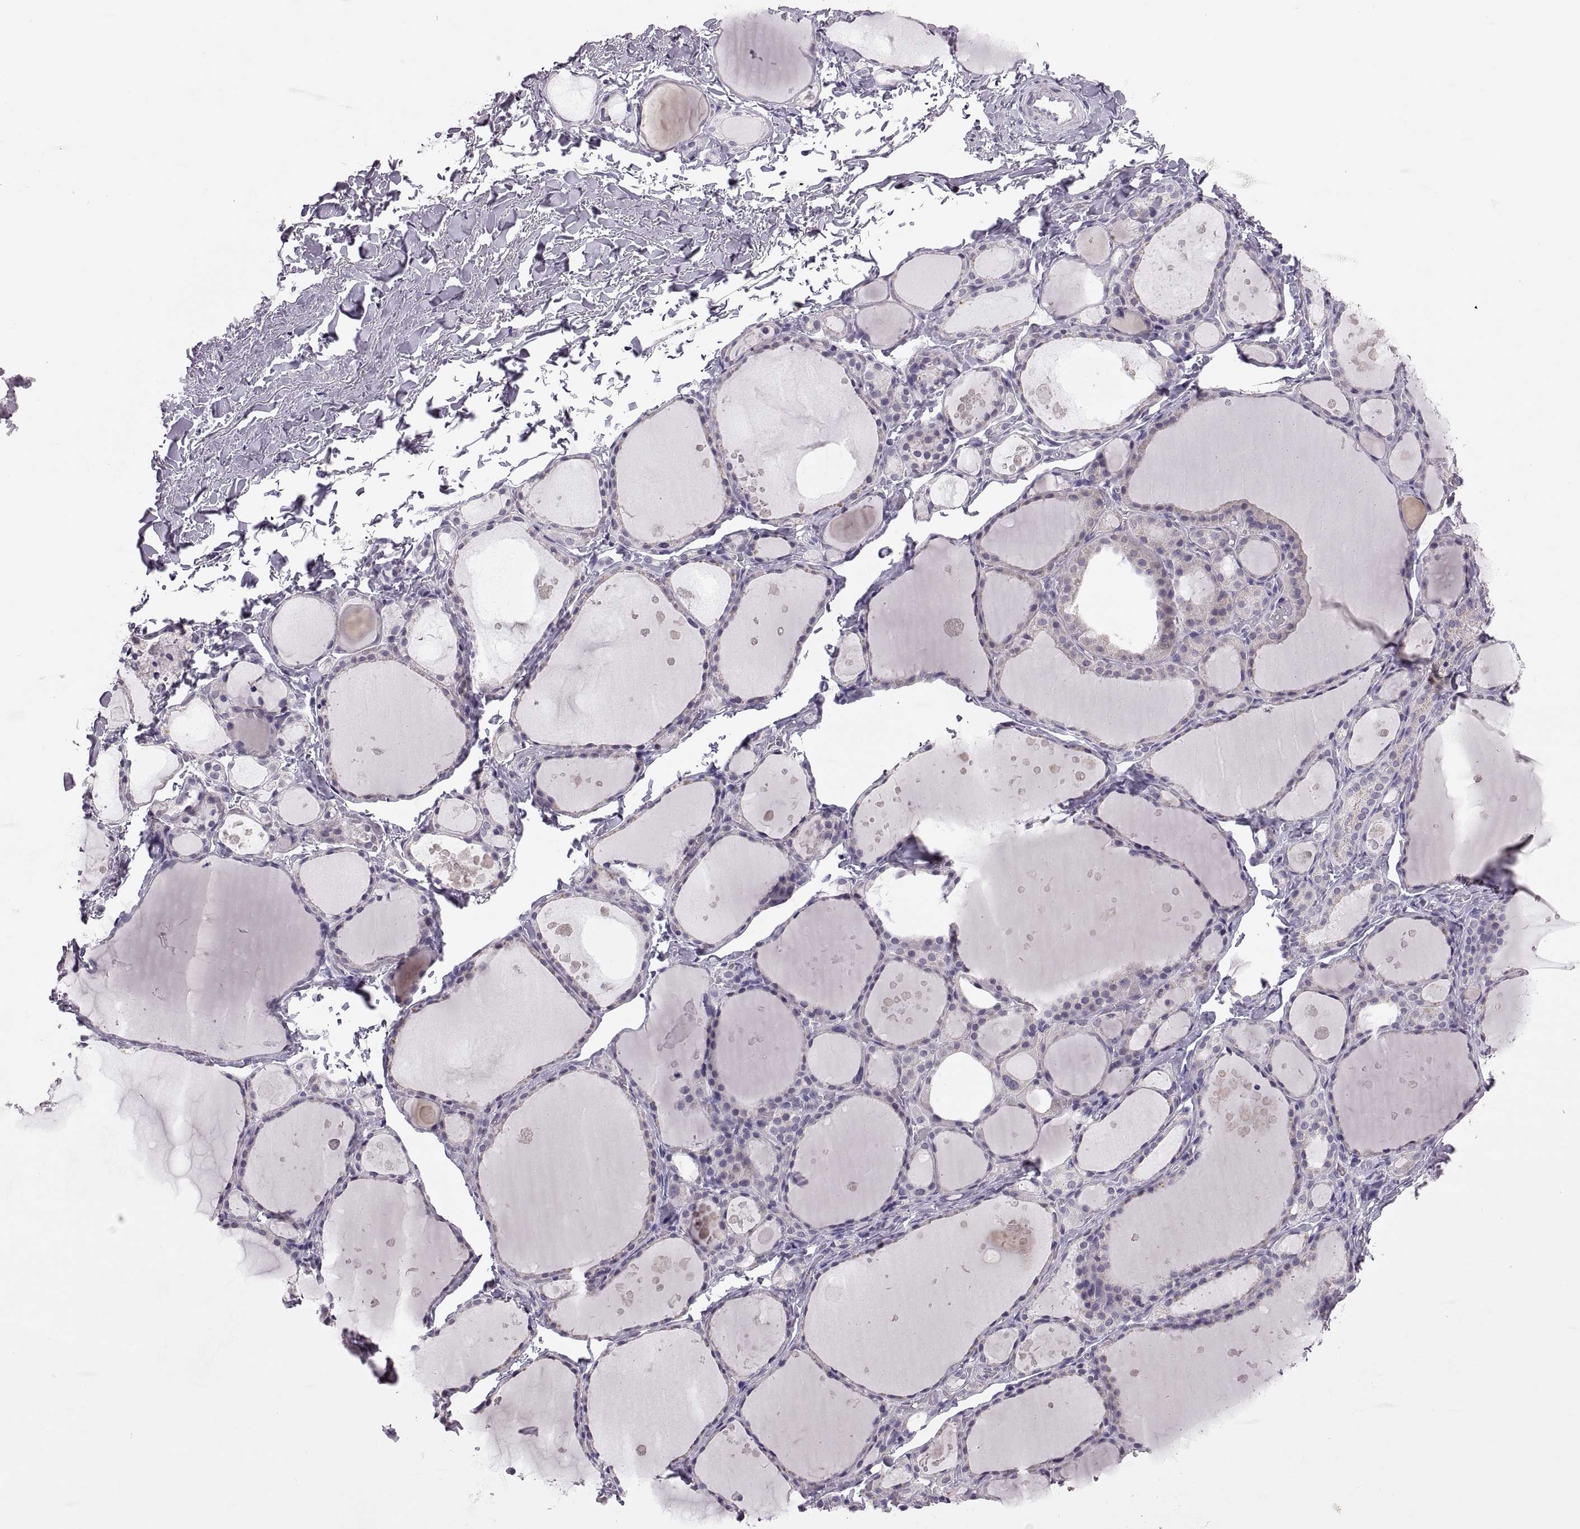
{"staining": {"intensity": "negative", "quantity": "none", "location": "none"}, "tissue": "thyroid gland", "cell_type": "Glandular cells", "image_type": "normal", "snomed": [{"axis": "morphology", "description": "Normal tissue, NOS"}, {"axis": "topography", "description": "Thyroid gland"}], "caption": "Photomicrograph shows no protein expression in glandular cells of benign thyroid gland.", "gene": "ADH6", "patient": {"sex": "male", "age": 68}}